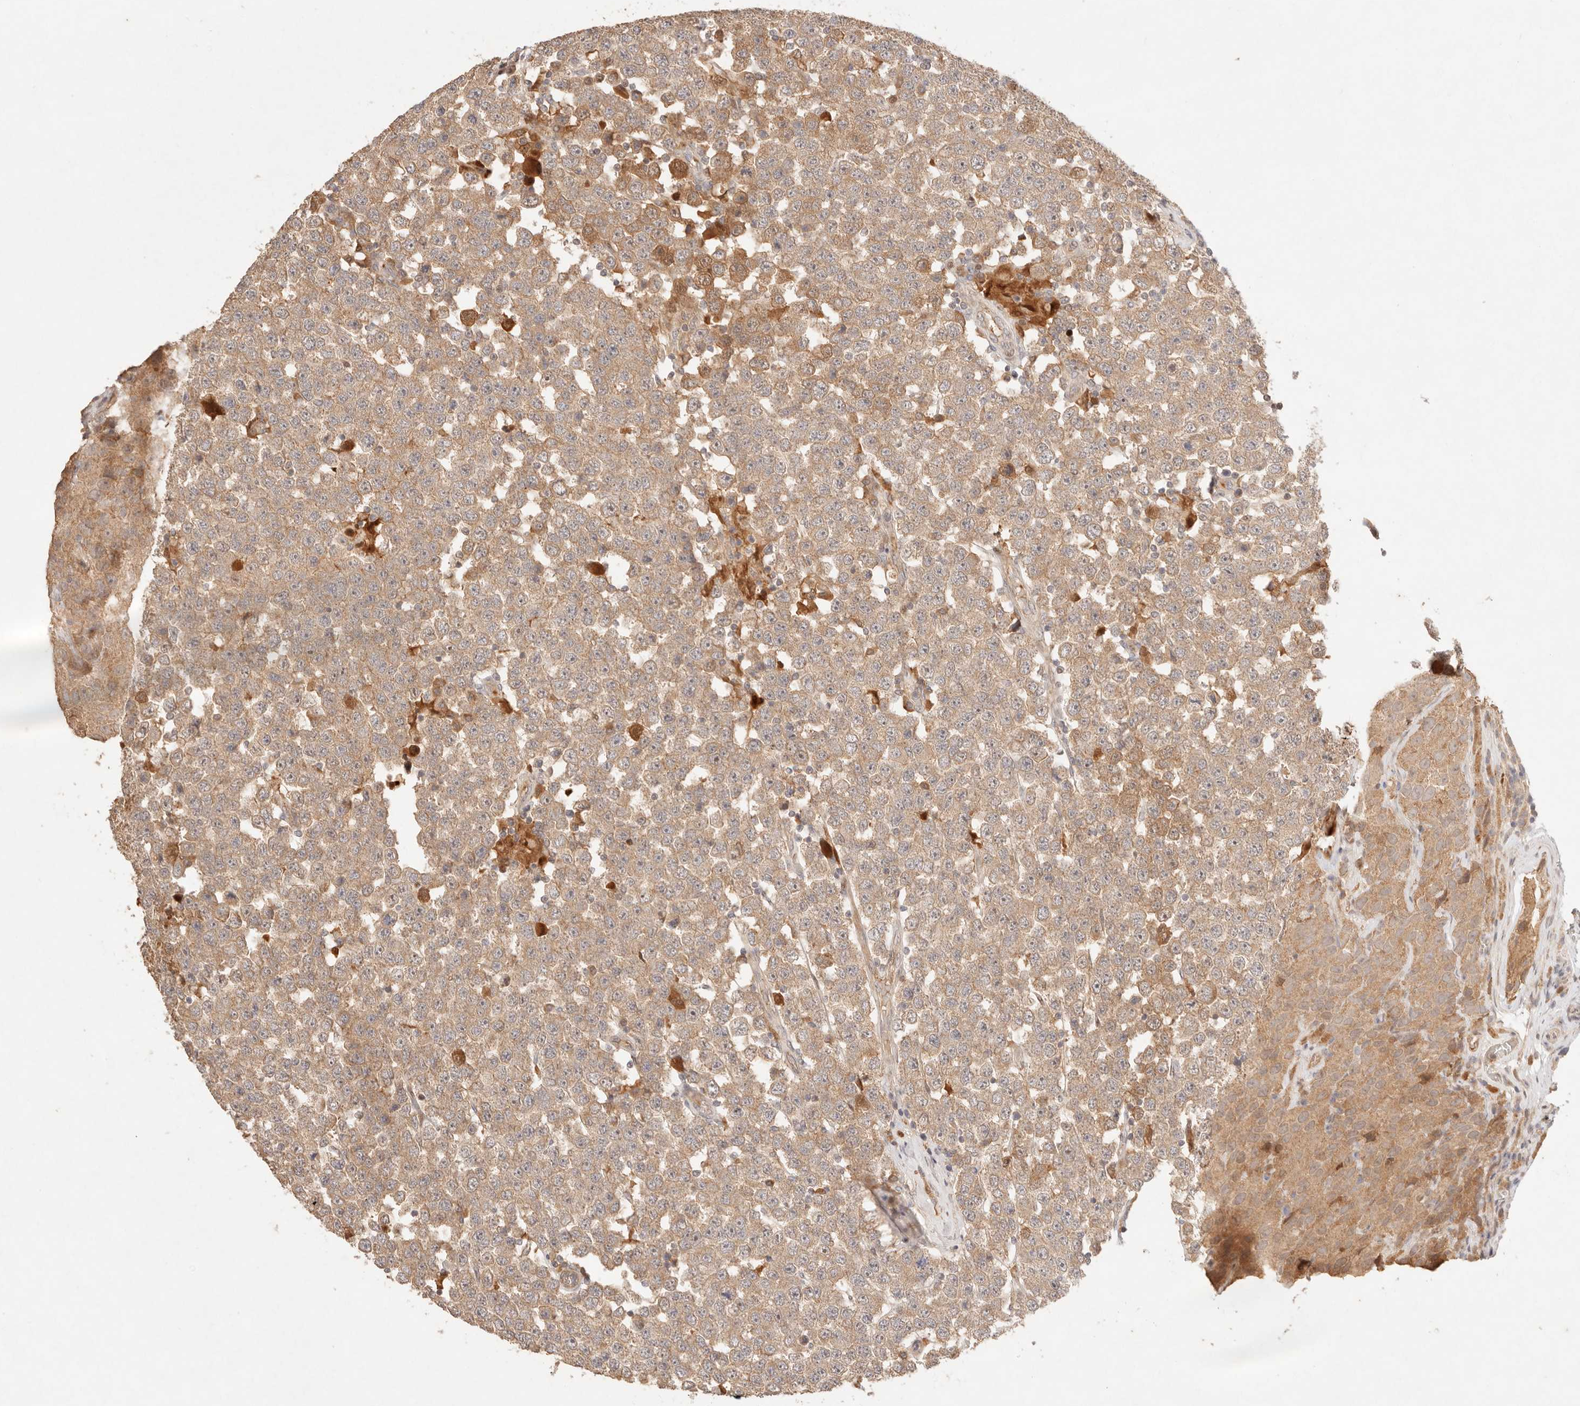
{"staining": {"intensity": "moderate", "quantity": ">75%", "location": "cytoplasmic/membranous"}, "tissue": "testis cancer", "cell_type": "Tumor cells", "image_type": "cancer", "snomed": [{"axis": "morphology", "description": "Seminoma, NOS"}, {"axis": "topography", "description": "Testis"}], "caption": "High-magnification brightfield microscopy of testis seminoma stained with DAB (brown) and counterstained with hematoxylin (blue). tumor cells exhibit moderate cytoplasmic/membranous expression is present in approximately>75% of cells.", "gene": "PHLDA3", "patient": {"sex": "male", "age": 28}}